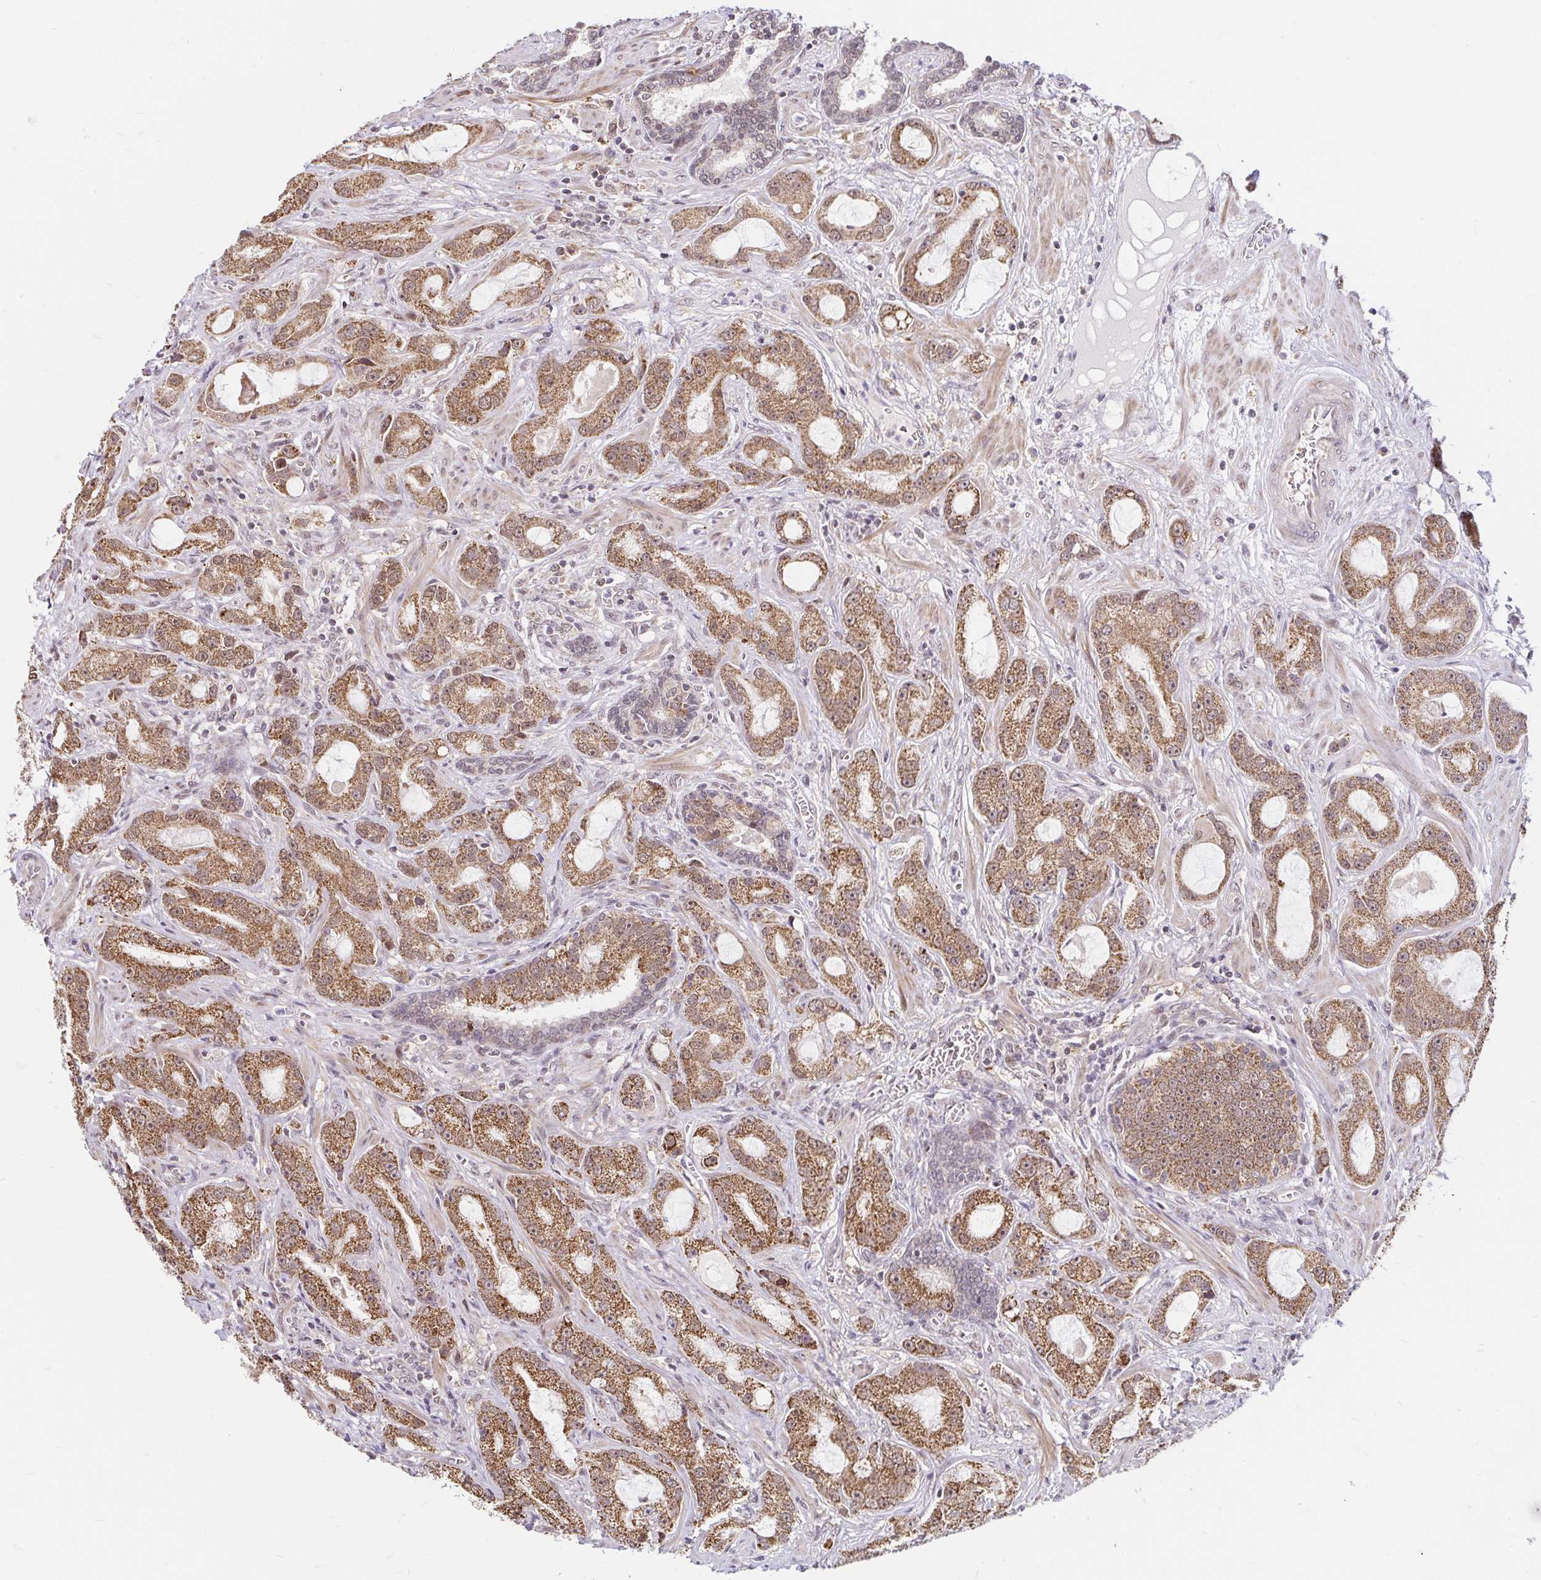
{"staining": {"intensity": "moderate", "quantity": ">75%", "location": "cytoplasmic/membranous"}, "tissue": "prostate cancer", "cell_type": "Tumor cells", "image_type": "cancer", "snomed": [{"axis": "morphology", "description": "Adenocarcinoma, High grade"}, {"axis": "topography", "description": "Prostate"}], "caption": "IHC (DAB) staining of prostate high-grade adenocarcinoma reveals moderate cytoplasmic/membranous protein positivity in approximately >75% of tumor cells.", "gene": "TIMM50", "patient": {"sex": "male", "age": 65}}